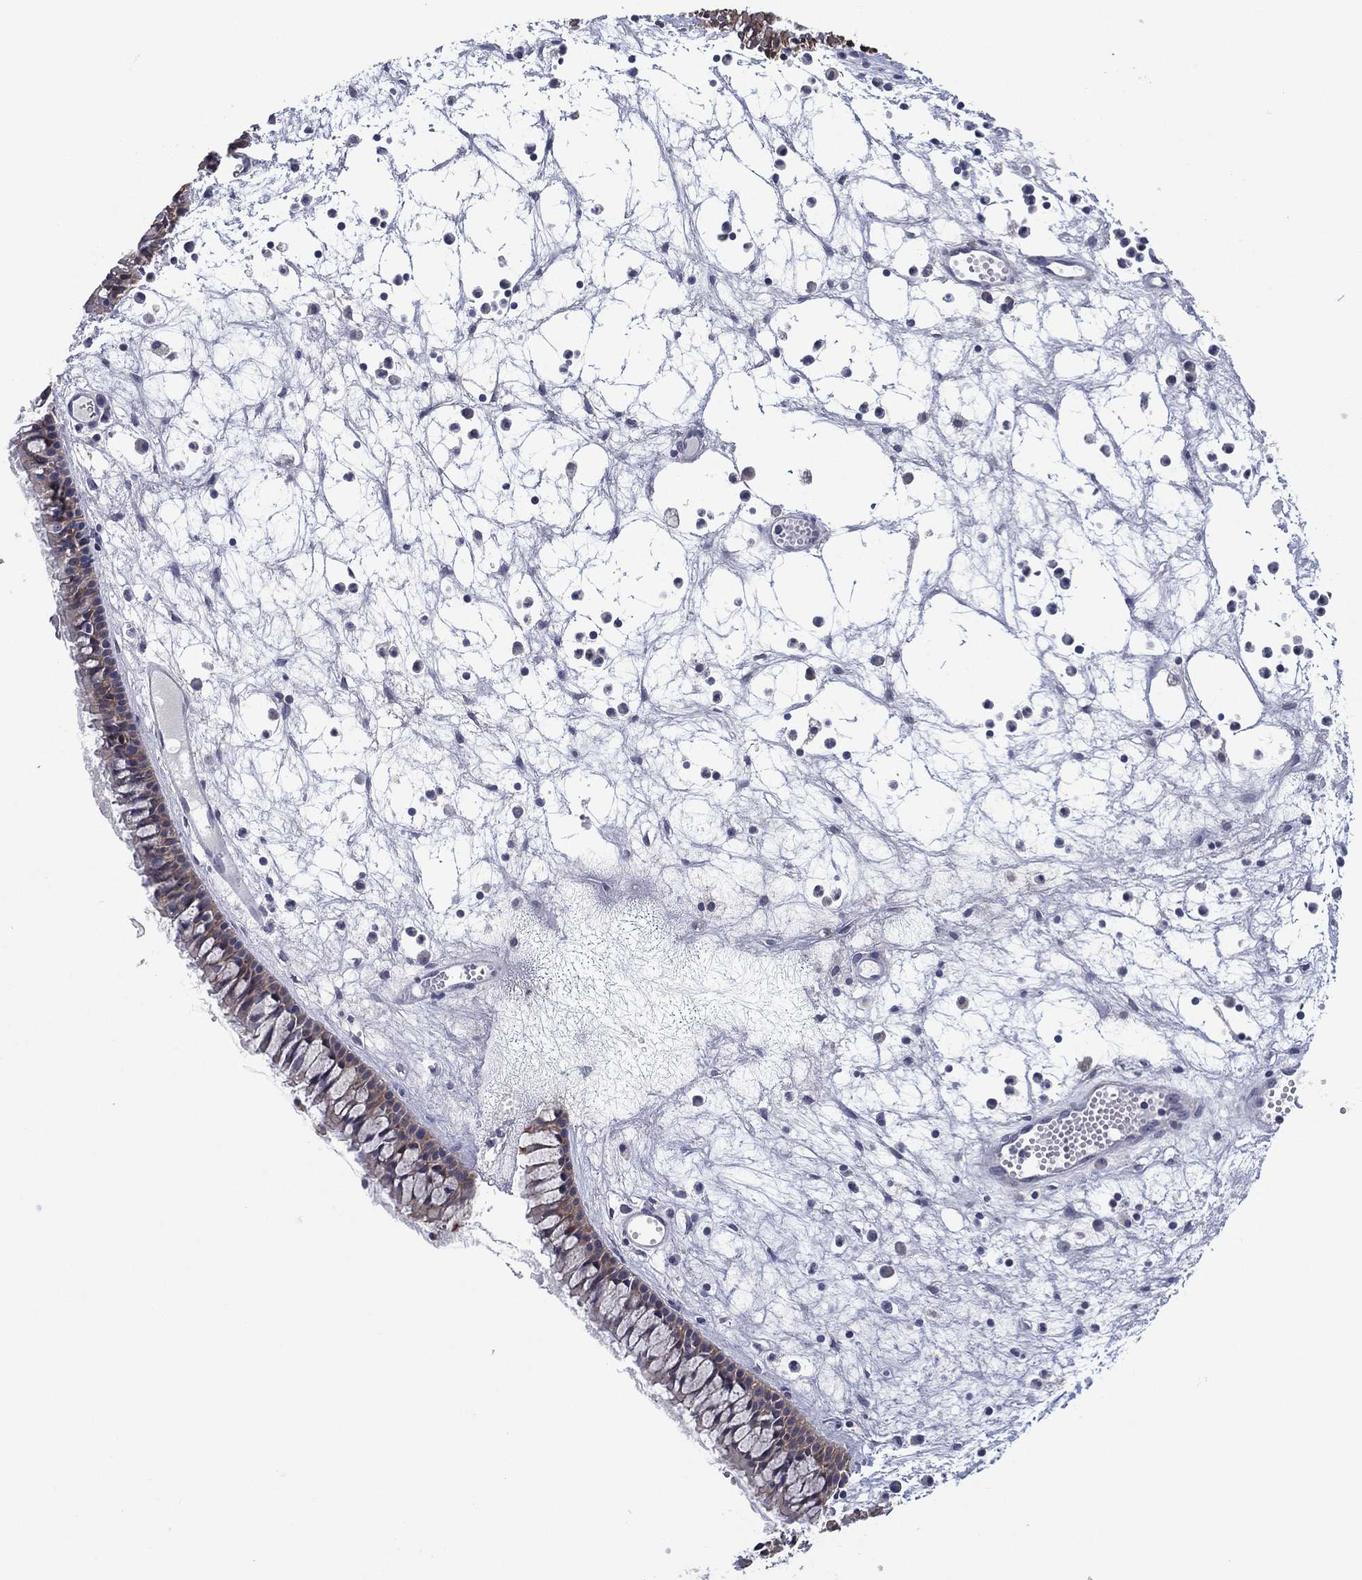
{"staining": {"intensity": "negative", "quantity": "none", "location": "none"}, "tissue": "nasopharynx", "cell_type": "Respiratory epithelial cells", "image_type": "normal", "snomed": [{"axis": "morphology", "description": "Normal tissue, NOS"}, {"axis": "topography", "description": "Nasopharynx"}], "caption": "Immunohistochemical staining of normal nasopharynx exhibits no significant positivity in respiratory epithelial cells.", "gene": "MPP7", "patient": {"sex": "female", "age": 47}}